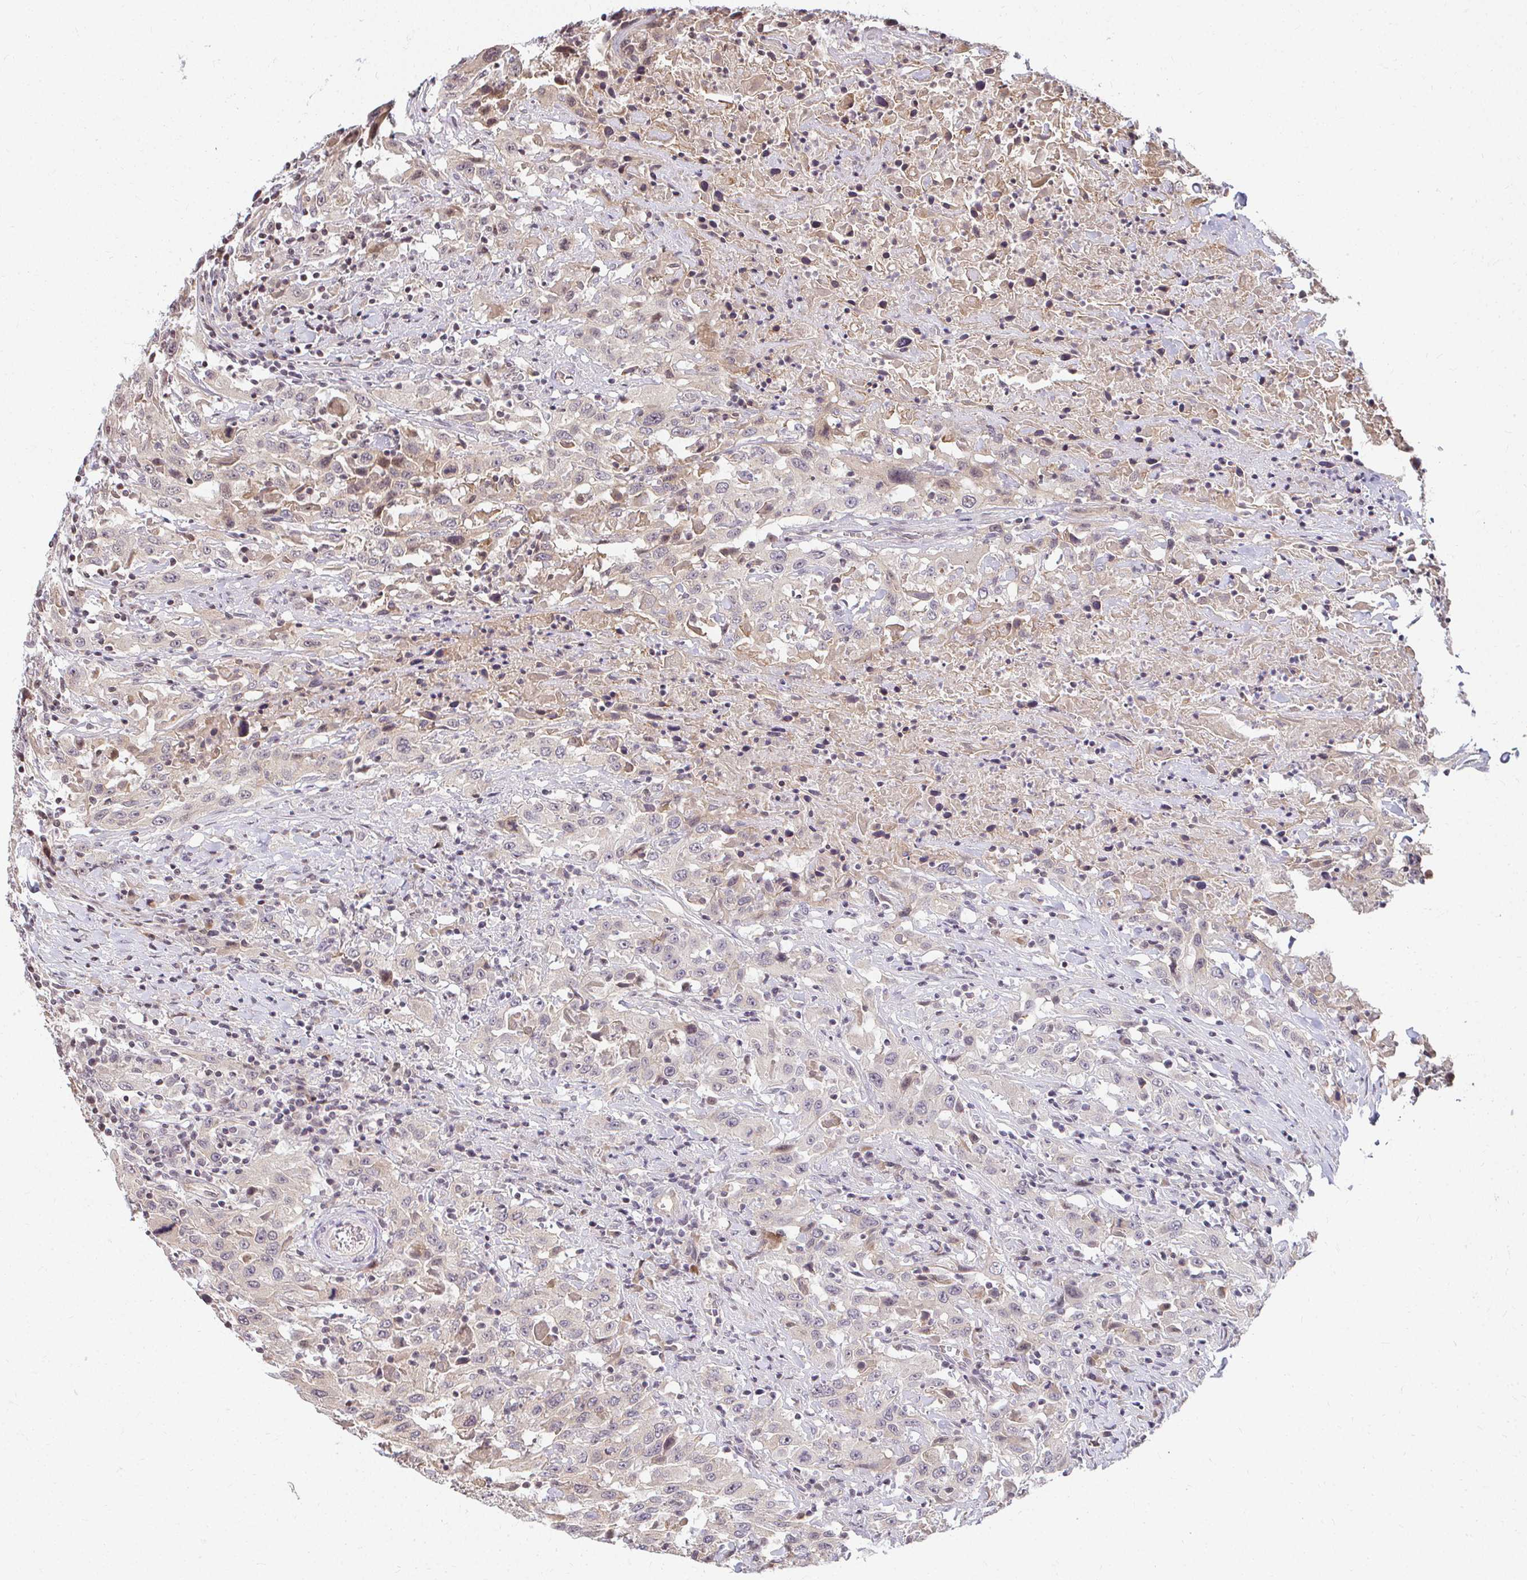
{"staining": {"intensity": "negative", "quantity": "none", "location": "none"}, "tissue": "urothelial cancer", "cell_type": "Tumor cells", "image_type": "cancer", "snomed": [{"axis": "morphology", "description": "Urothelial carcinoma, High grade"}, {"axis": "topography", "description": "Urinary bladder"}], "caption": "Histopathology image shows no significant protein positivity in tumor cells of high-grade urothelial carcinoma.", "gene": "ANK3", "patient": {"sex": "male", "age": 61}}